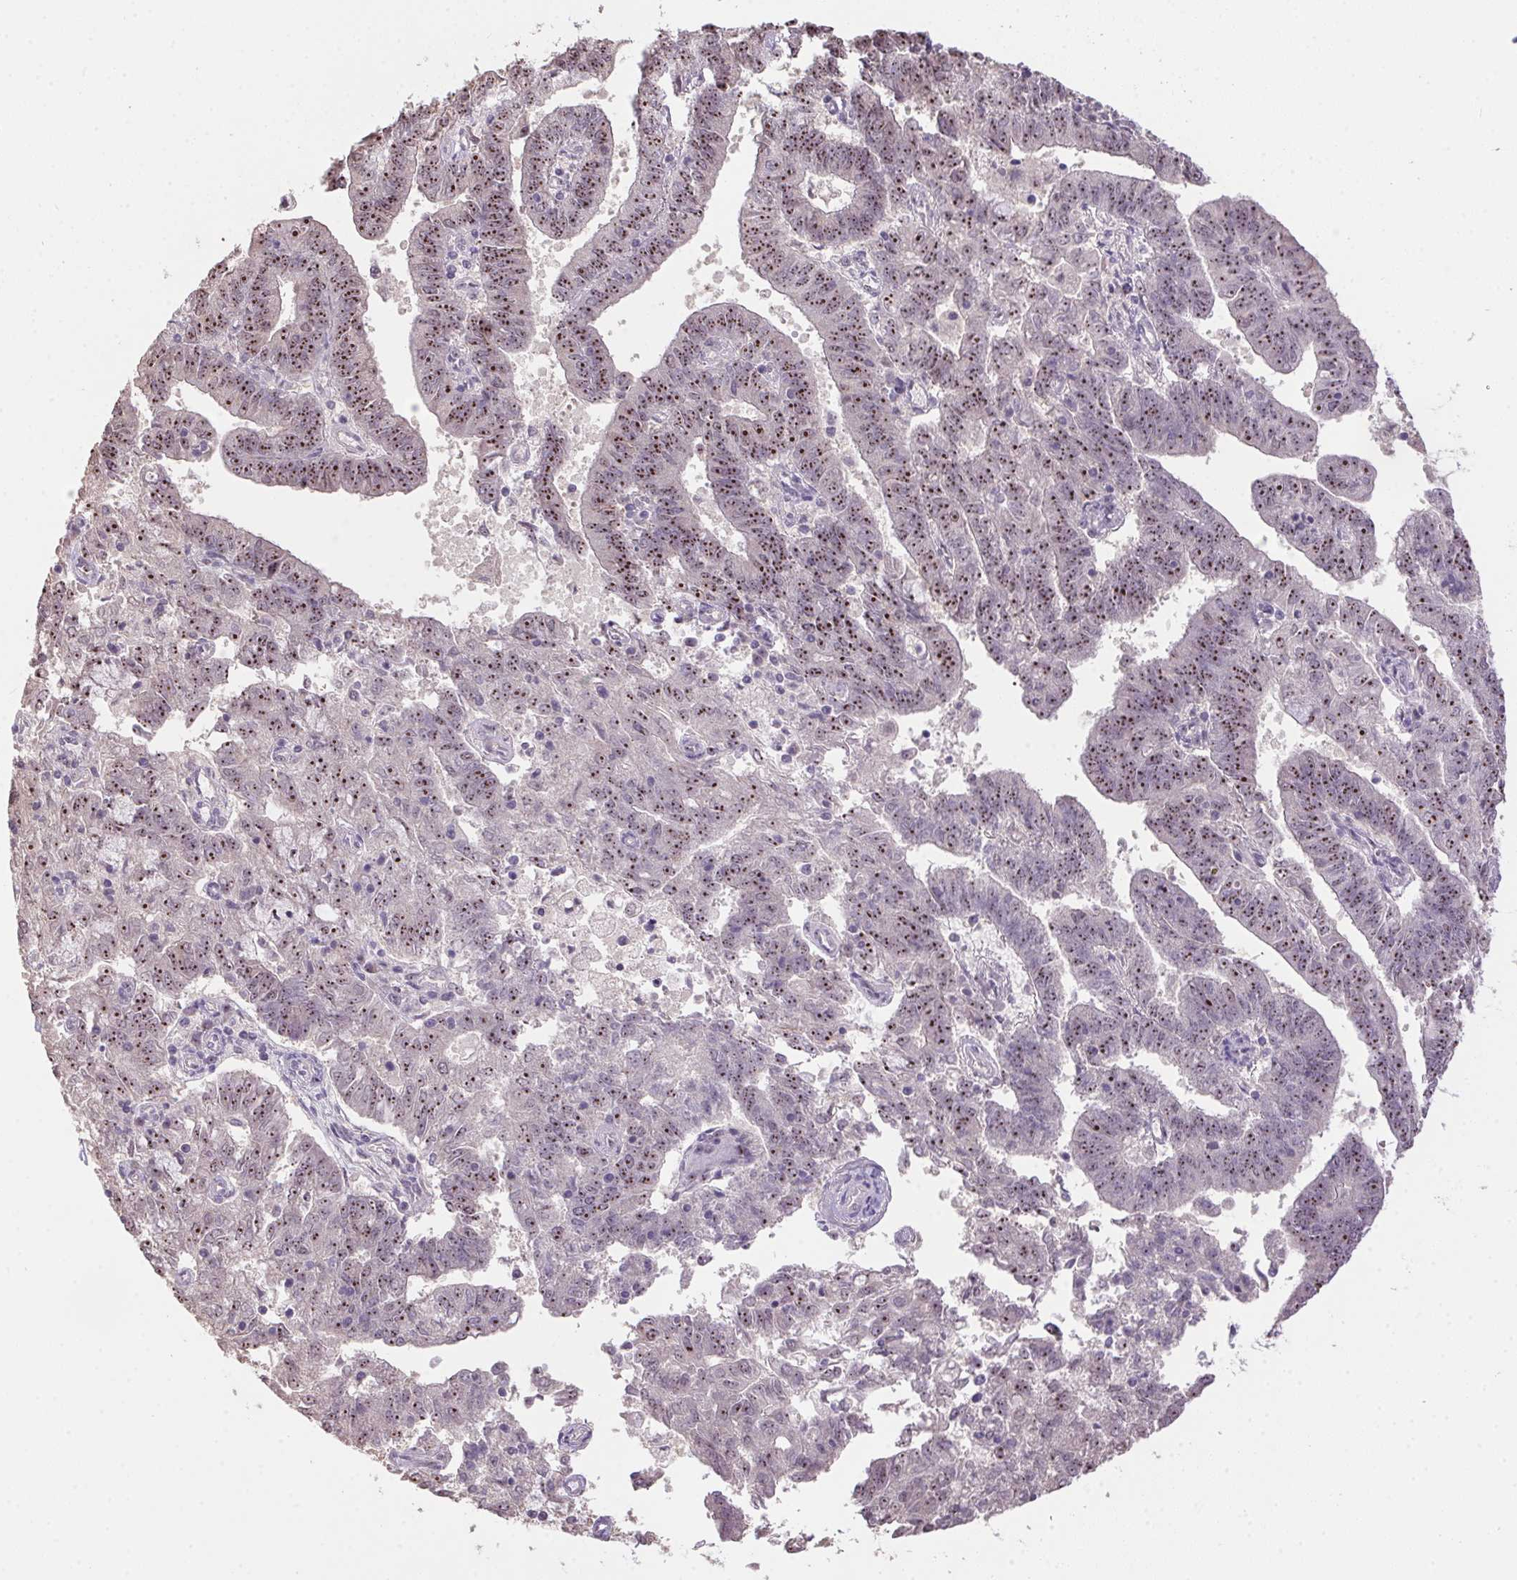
{"staining": {"intensity": "moderate", "quantity": ">75%", "location": "nuclear"}, "tissue": "endometrial cancer", "cell_type": "Tumor cells", "image_type": "cancer", "snomed": [{"axis": "morphology", "description": "Adenocarcinoma, NOS"}, {"axis": "topography", "description": "Endometrium"}], "caption": "An immunohistochemistry (IHC) histopathology image of tumor tissue is shown. Protein staining in brown shows moderate nuclear positivity in endometrial adenocarcinoma within tumor cells.", "gene": "BATF2", "patient": {"sex": "female", "age": 82}}